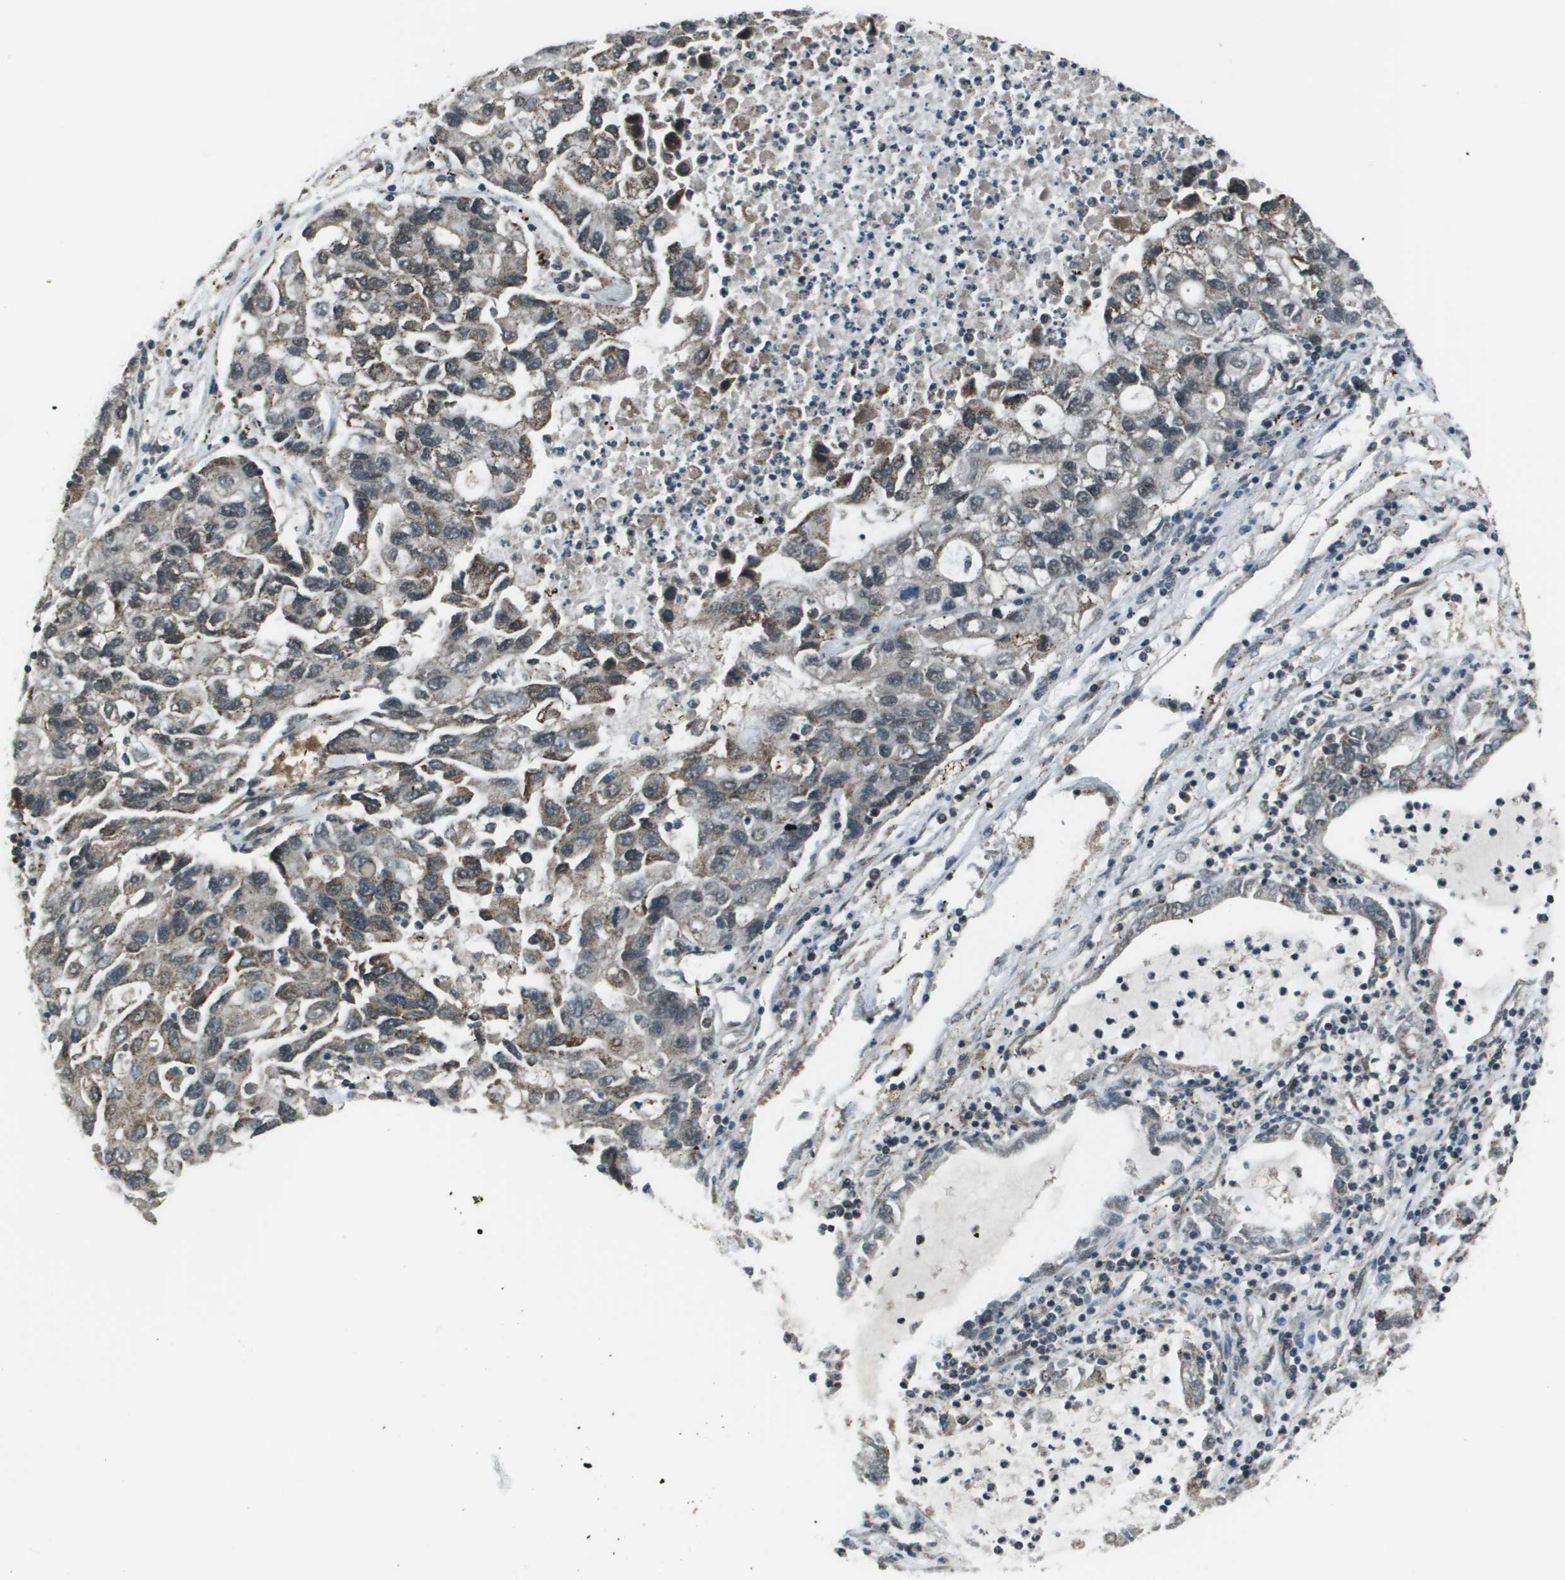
{"staining": {"intensity": "moderate", "quantity": "25%-75%", "location": "cytoplasmic/membranous"}, "tissue": "lung cancer", "cell_type": "Tumor cells", "image_type": "cancer", "snomed": [{"axis": "morphology", "description": "Adenocarcinoma, NOS"}, {"axis": "topography", "description": "Lung"}], "caption": "Human lung adenocarcinoma stained with a protein marker demonstrates moderate staining in tumor cells.", "gene": "PPFIA1", "patient": {"sex": "female", "age": 51}}